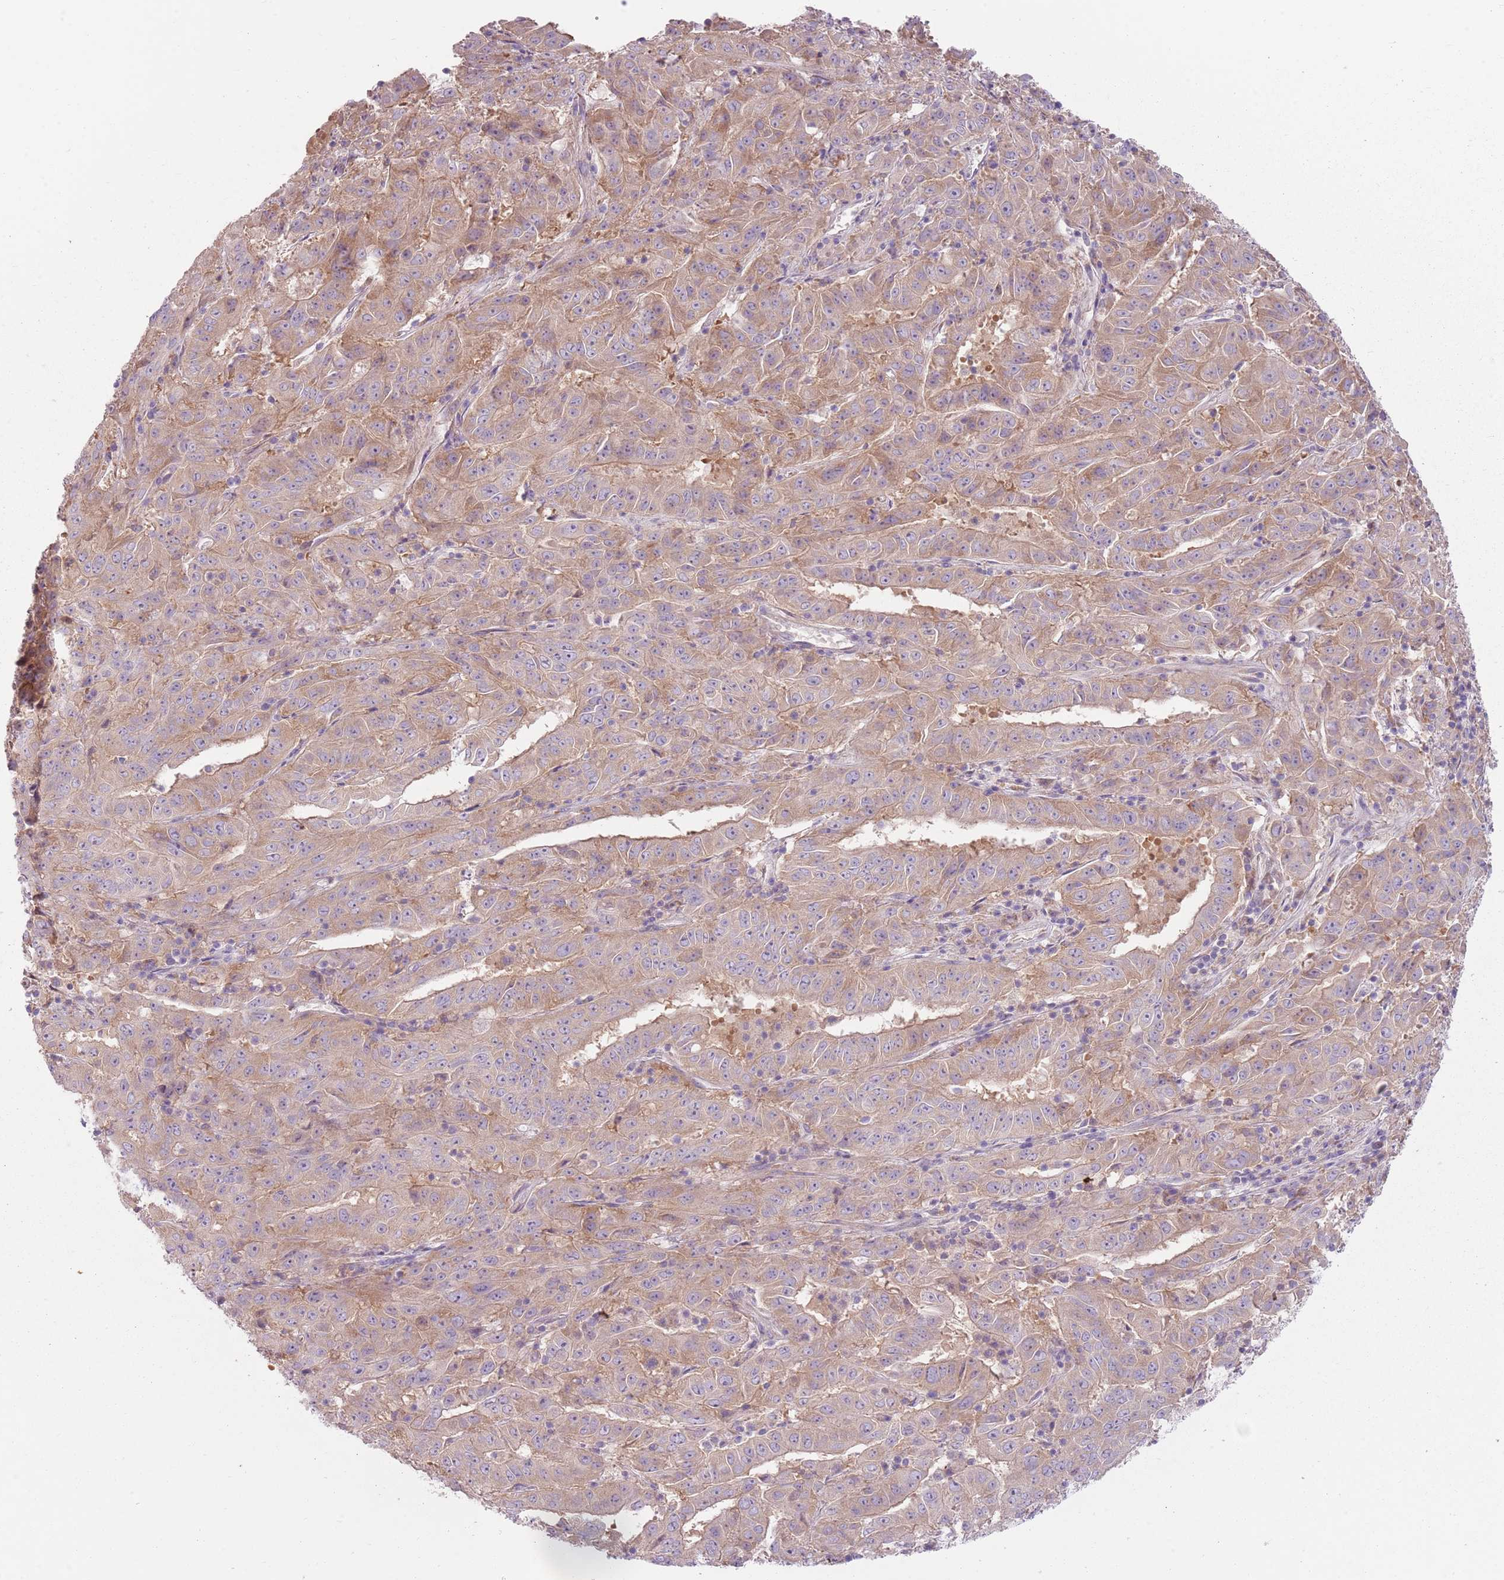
{"staining": {"intensity": "weak", "quantity": ">75%", "location": "cytoplasmic/membranous"}, "tissue": "pancreatic cancer", "cell_type": "Tumor cells", "image_type": "cancer", "snomed": [{"axis": "morphology", "description": "Adenocarcinoma, NOS"}, {"axis": "topography", "description": "Pancreas"}], "caption": "Protein staining displays weak cytoplasmic/membranous staining in approximately >75% of tumor cells in pancreatic adenocarcinoma.", "gene": "HSPA14", "patient": {"sex": "male", "age": 63}}